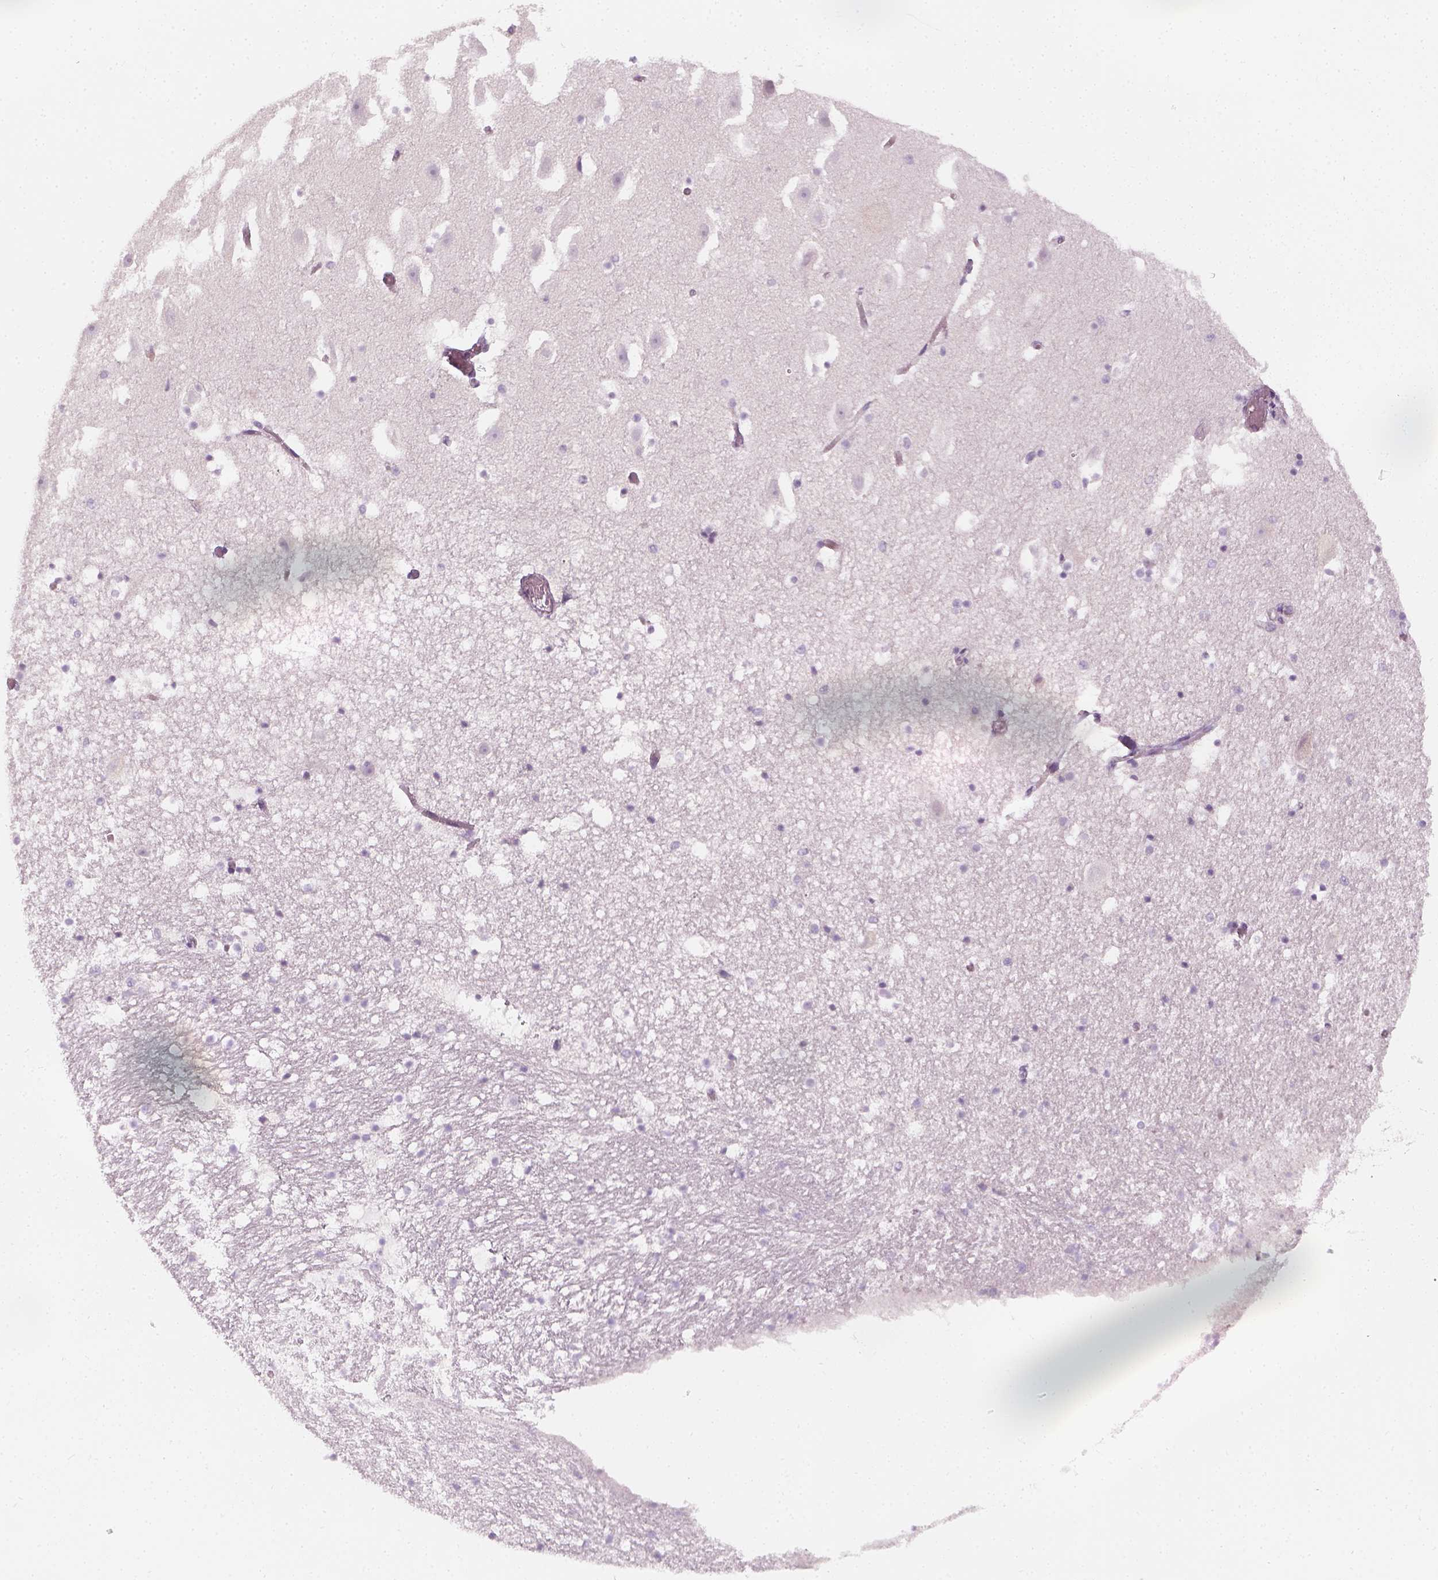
{"staining": {"intensity": "negative", "quantity": "none", "location": "none"}, "tissue": "hippocampus", "cell_type": "Glial cells", "image_type": "normal", "snomed": [{"axis": "morphology", "description": "Normal tissue, NOS"}, {"axis": "topography", "description": "Hippocampus"}], "caption": "A micrograph of hippocampus stained for a protein shows no brown staining in glial cells. (DAB immunohistochemistry (IHC) with hematoxylin counter stain).", "gene": "PRAME", "patient": {"sex": "male", "age": 26}}